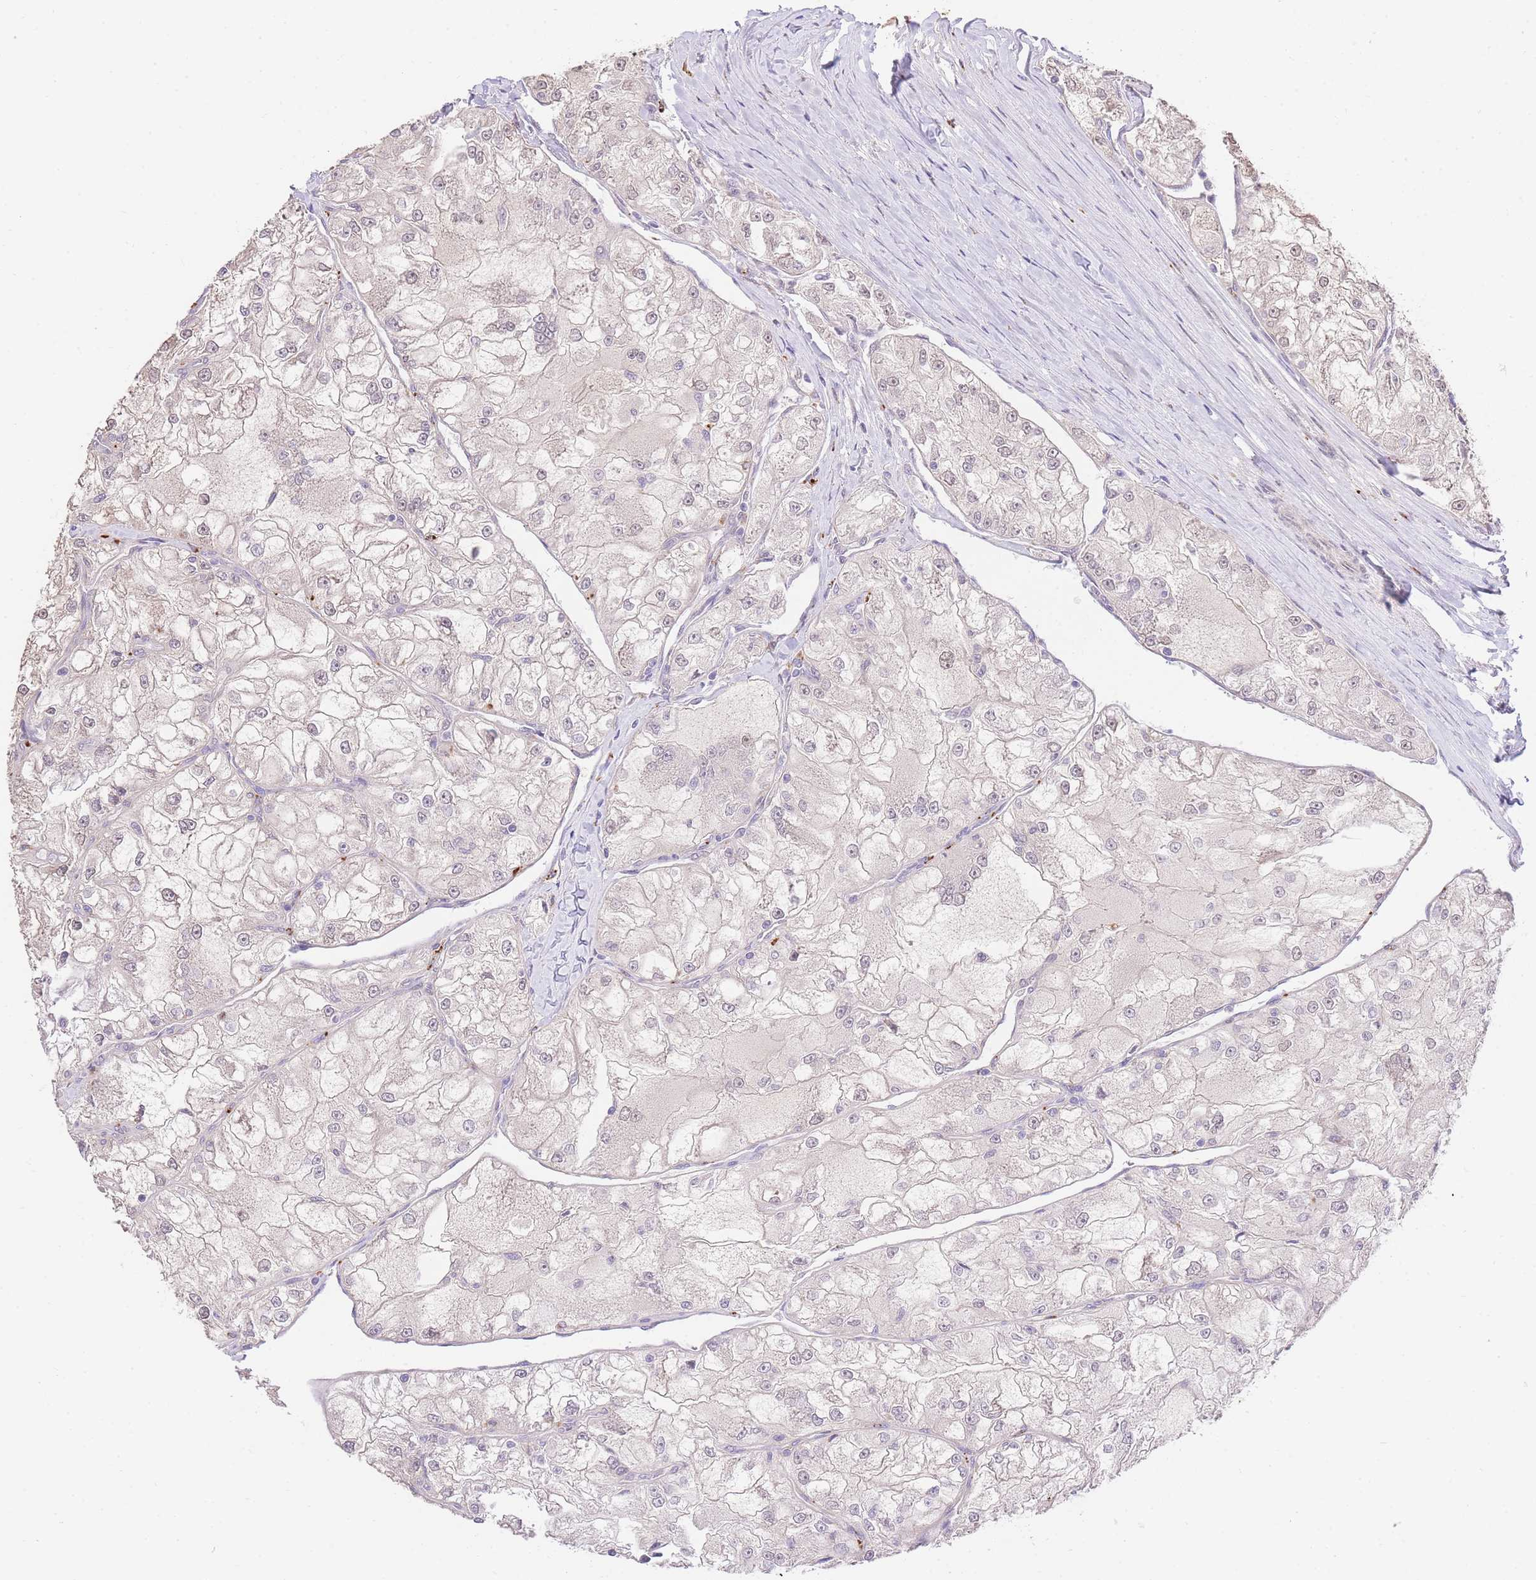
{"staining": {"intensity": "negative", "quantity": "none", "location": "none"}, "tissue": "renal cancer", "cell_type": "Tumor cells", "image_type": "cancer", "snomed": [{"axis": "morphology", "description": "Adenocarcinoma, NOS"}, {"axis": "topography", "description": "Kidney"}], "caption": "Tumor cells show no significant expression in renal cancer (adenocarcinoma).", "gene": "UBXN7", "patient": {"sex": "female", "age": 72}}